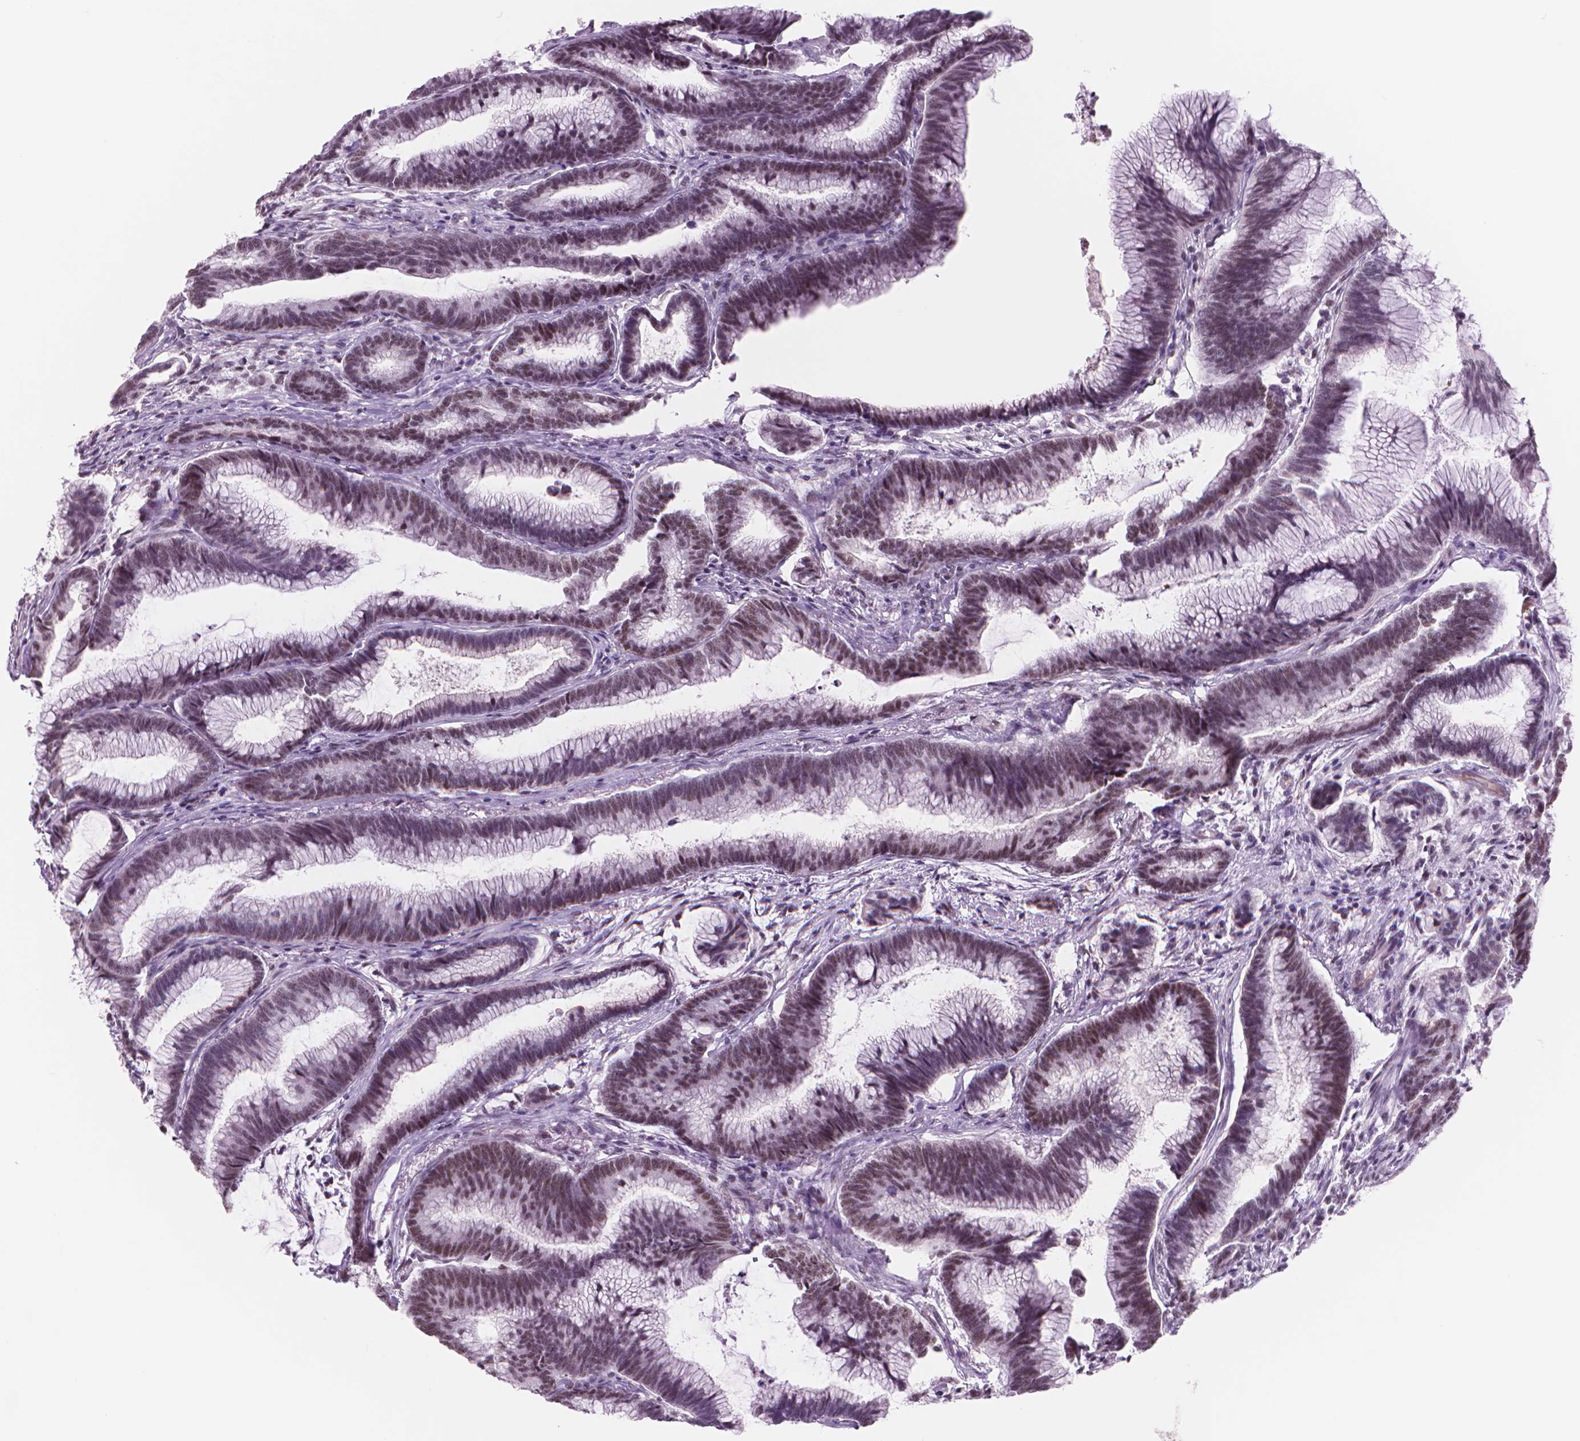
{"staining": {"intensity": "moderate", "quantity": "25%-75%", "location": "nuclear"}, "tissue": "colorectal cancer", "cell_type": "Tumor cells", "image_type": "cancer", "snomed": [{"axis": "morphology", "description": "Adenocarcinoma, NOS"}, {"axis": "topography", "description": "Colon"}], "caption": "Colorectal cancer (adenocarcinoma) stained with a brown dye exhibits moderate nuclear positive staining in approximately 25%-75% of tumor cells.", "gene": "POLR3D", "patient": {"sex": "female", "age": 78}}